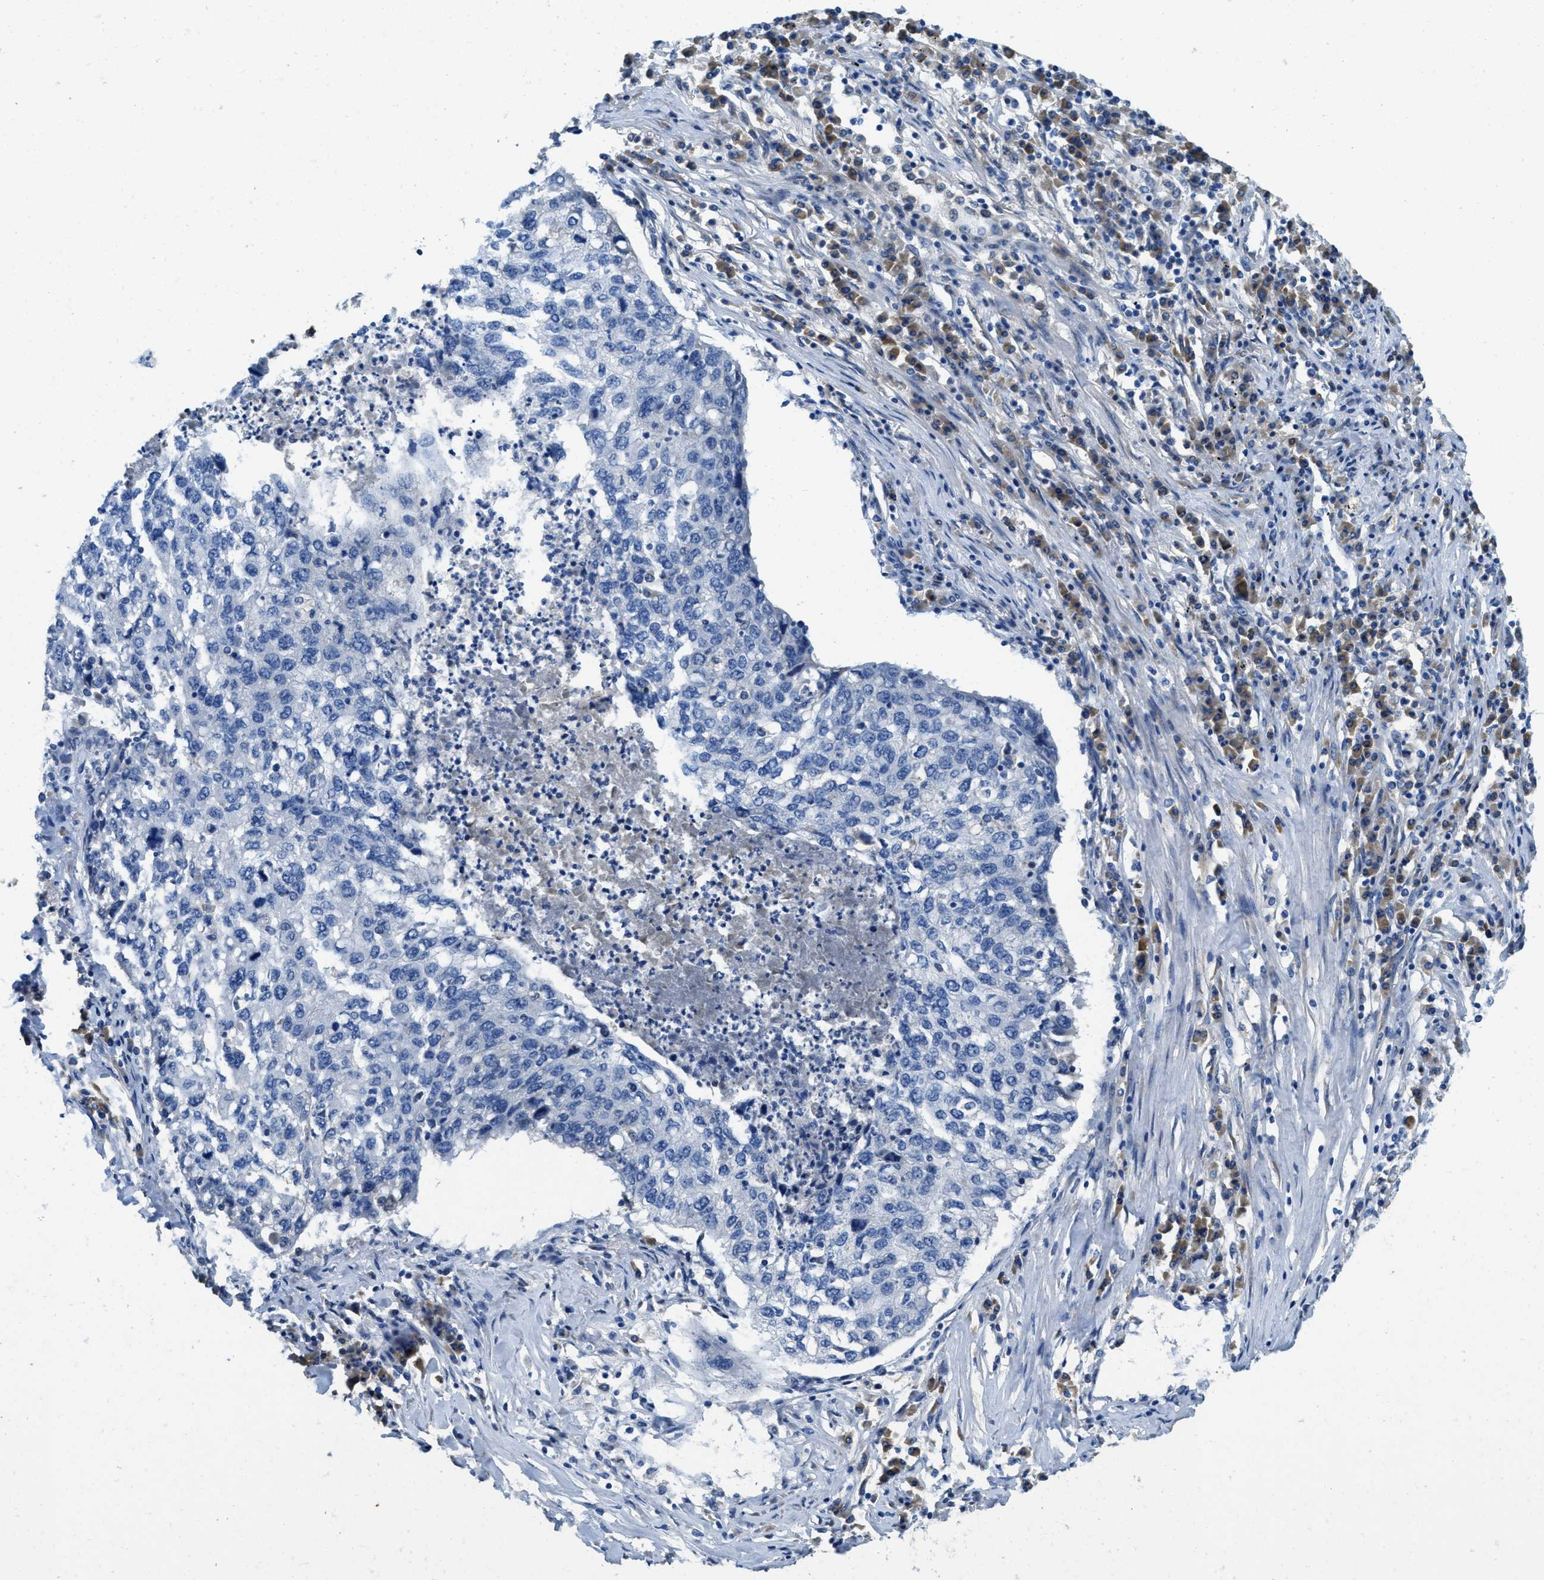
{"staining": {"intensity": "negative", "quantity": "none", "location": "none"}, "tissue": "lung cancer", "cell_type": "Tumor cells", "image_type": "cancer", "snomed": [{"axis": "morphology", "description": "Squamous cell carcinoma, NOS"}, {"axis": "topography", "description": "Lung"}], "caption": "The image reveals no staining of tumor cells in squamous cell carcinoma (lung).", "gene": "MPDU1", "patient": {"sex": "female", "age": 63}}